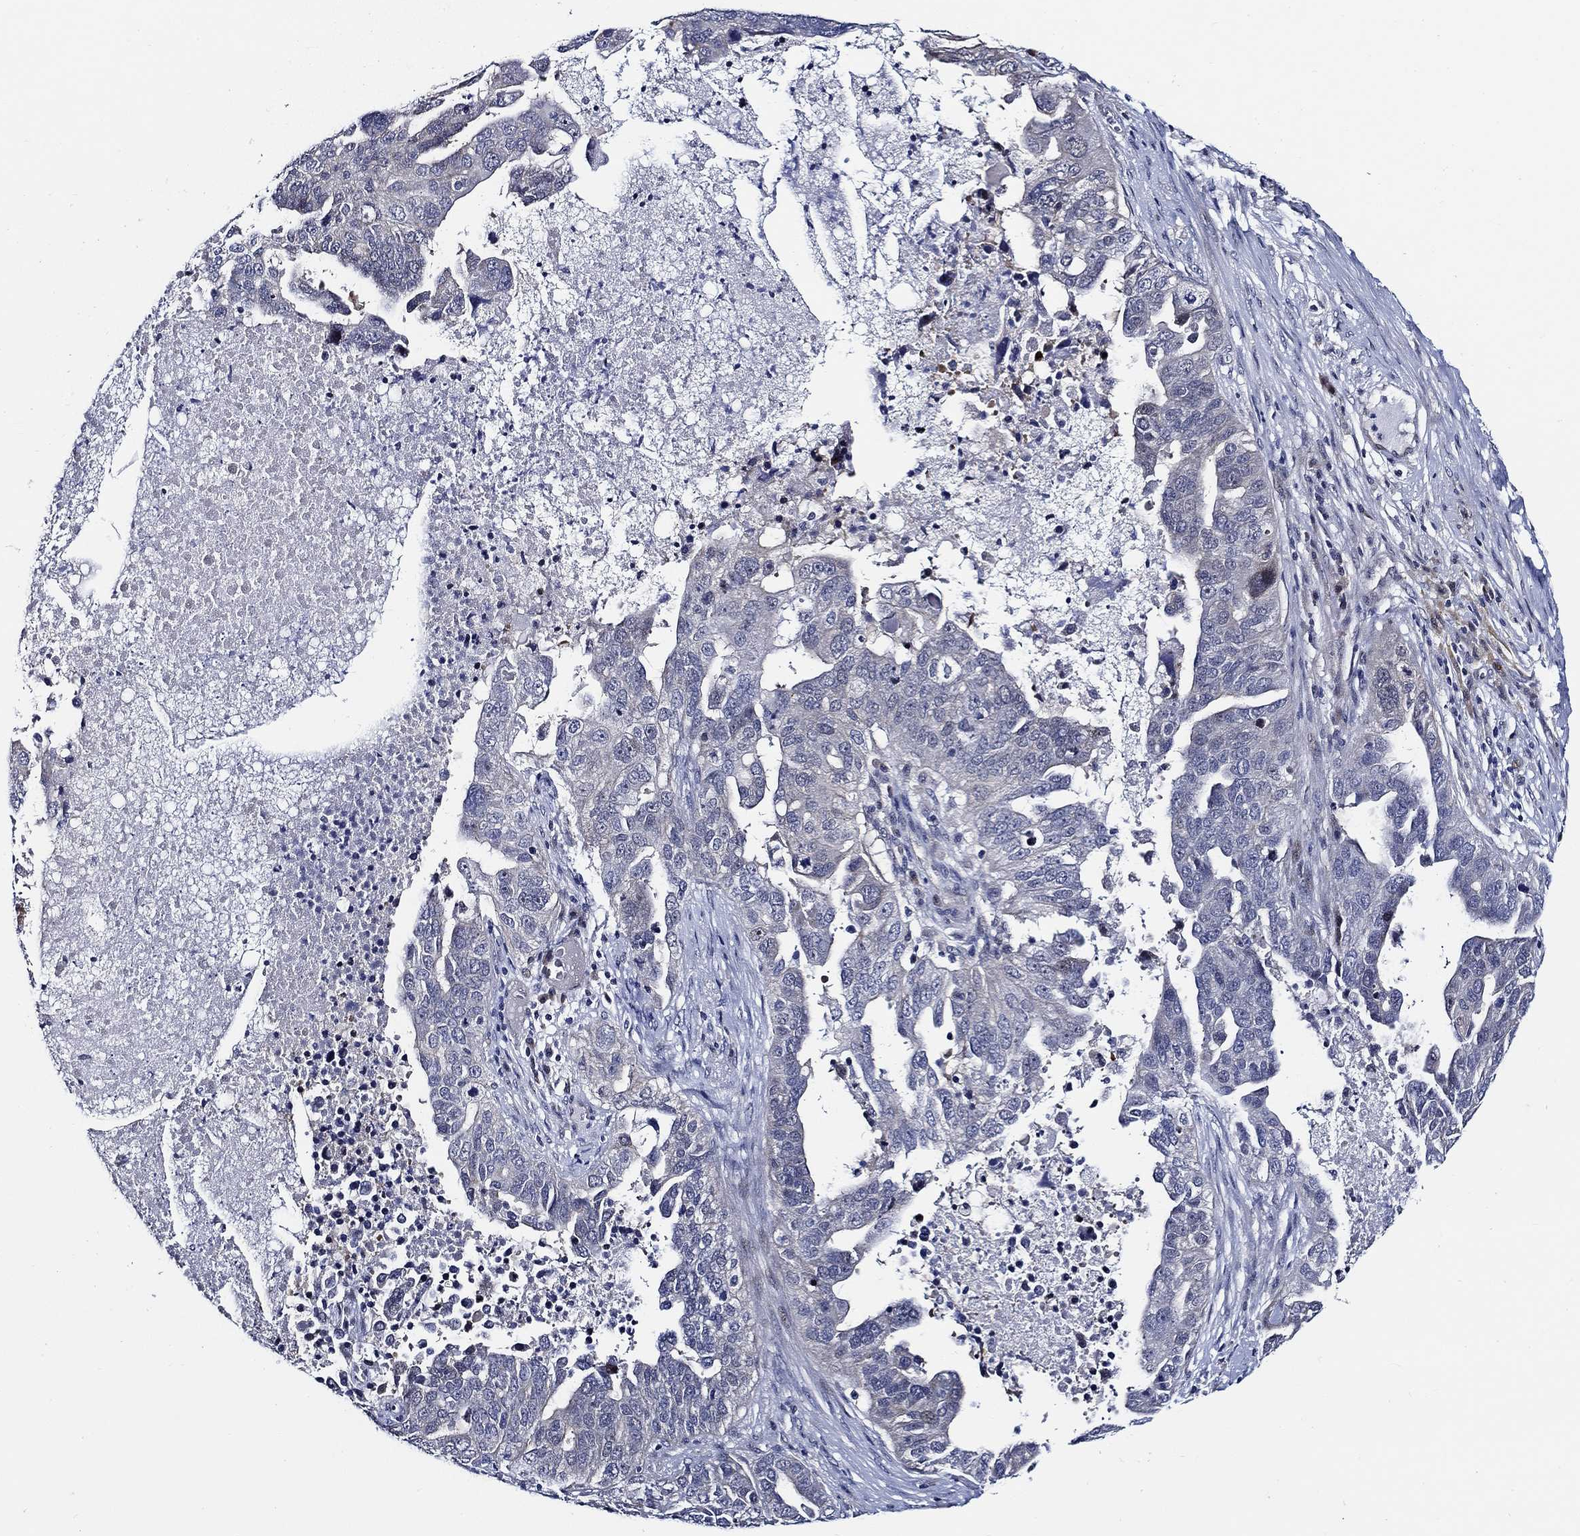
{"staining": {"intensity": "negative", "quantity": "none", "location": "none"}, "tissue": "ovarian cancer", "cell_type": "Tumor cells", "image_type": "cancer", "snomed": [{"axis": "morphology", "description": "Carcinoma, endometroid"}, {"axis": "topography", "description": "Soft tissue"}, {"axis": "topography", "description": "Ovary"}], "caption": "IHC of endometroid carcinoma (ovarian) reveals no expression in tumor cells.", "gene": "C8orf48", "patient": {"sex": "female", "age": 52}}